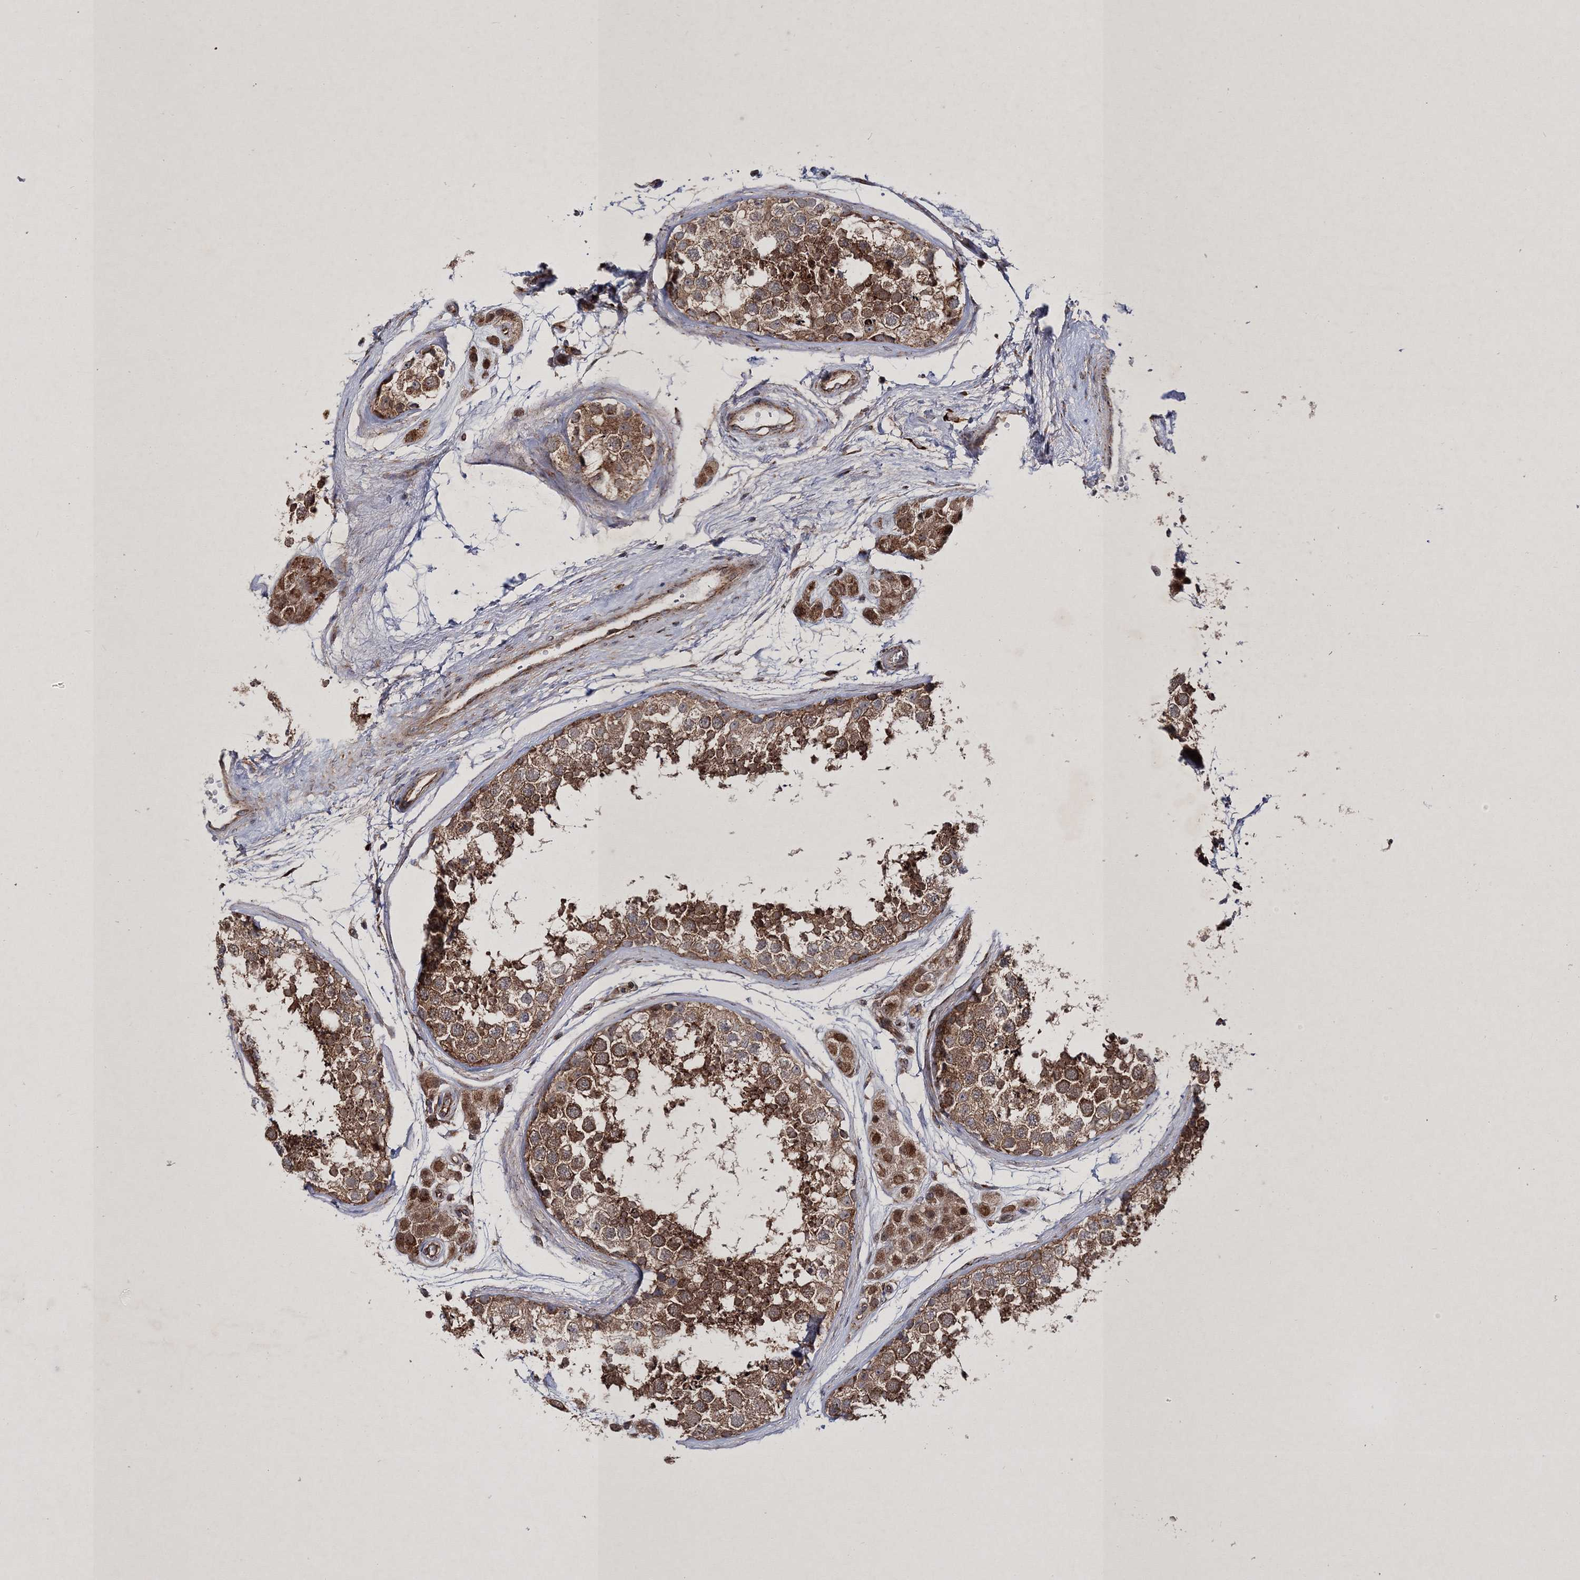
{"staining": {"intensity": "strong", "quantity": ">75%", "location": "cytoplasmic/membranous"}, "tissue": "testis", "cell_type": "Cells in seminiferous ducts", "image_type": "normal", "snomed": [{"axis": "morphology", "description": "Normal tissue, NOS"}, {"axis": "topography", "description": "Testis"}], "caption": "Testis stained with immunohistochemistry demonstrates strong cytoplasmic/membranous positivity in approximately >75% of cells in seminiferous ducts. The staining was performed using DAB to visualize the protein expression in brown, while the nuclei were stained in blue with hematoxylin (Magnification: 20x).", "gene": "SCRN3", "patient": {"sex": "male", "age": 56}}